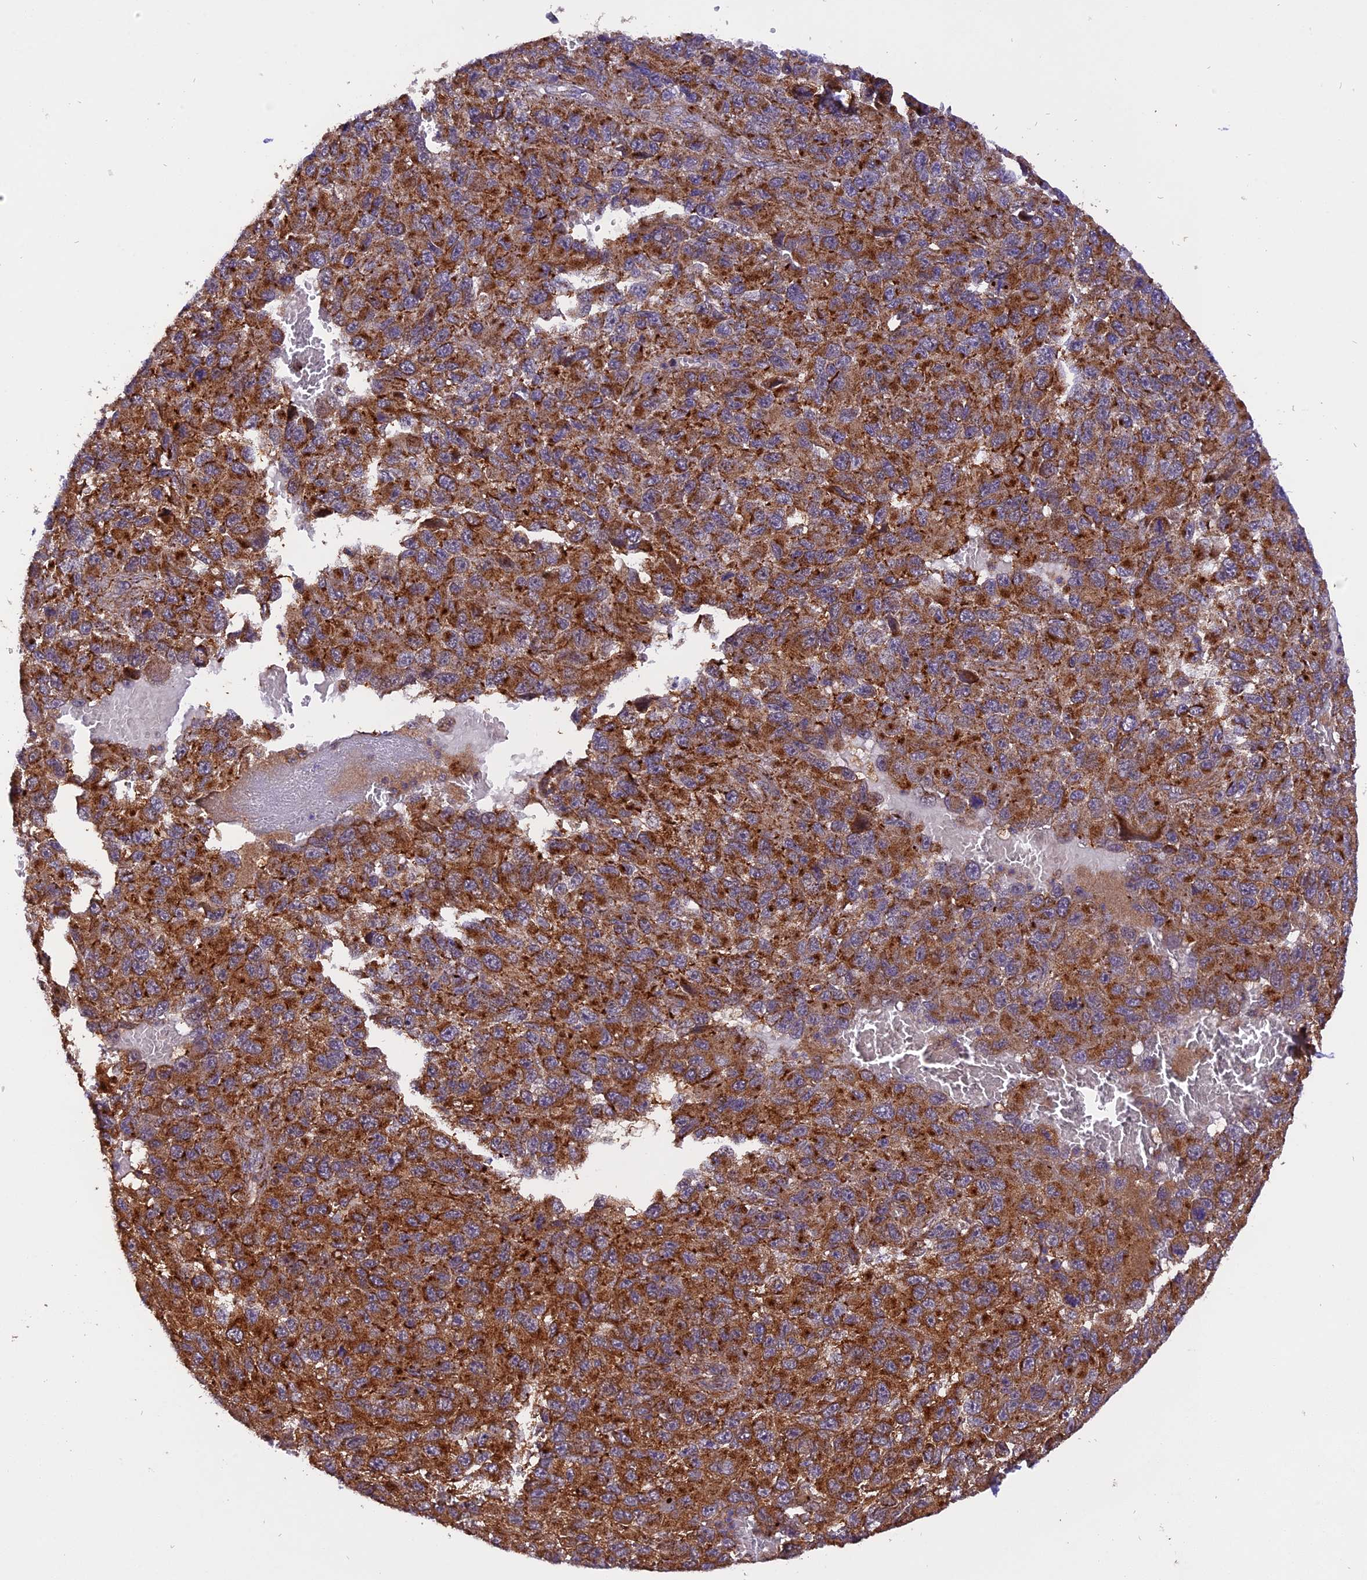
{"staining": {"intensity": "strong", "quantity": ">75%", "location": "cytoplasmic/membranous"}, "tissue": "melanoma", "cell_type": "Tumor cells", "image_type": "cancer", "snomed": [{"axis": "morphology", "description": "Normal tissue, NOS"}, {"axis": "morphology", "description": "Malignant melanoma, NOS"}, {"axis": "topography", "description": "Skin"}], "caption": "High-power microscopy captured an immunohistochemistry (IHC) micrograph of malignant melanoma, revealing strong cytoplasmic/membranous positivity in about >75% of tumor cells.", "gene": "PEX3", "patient": {"sex": "female", "age": 96}}